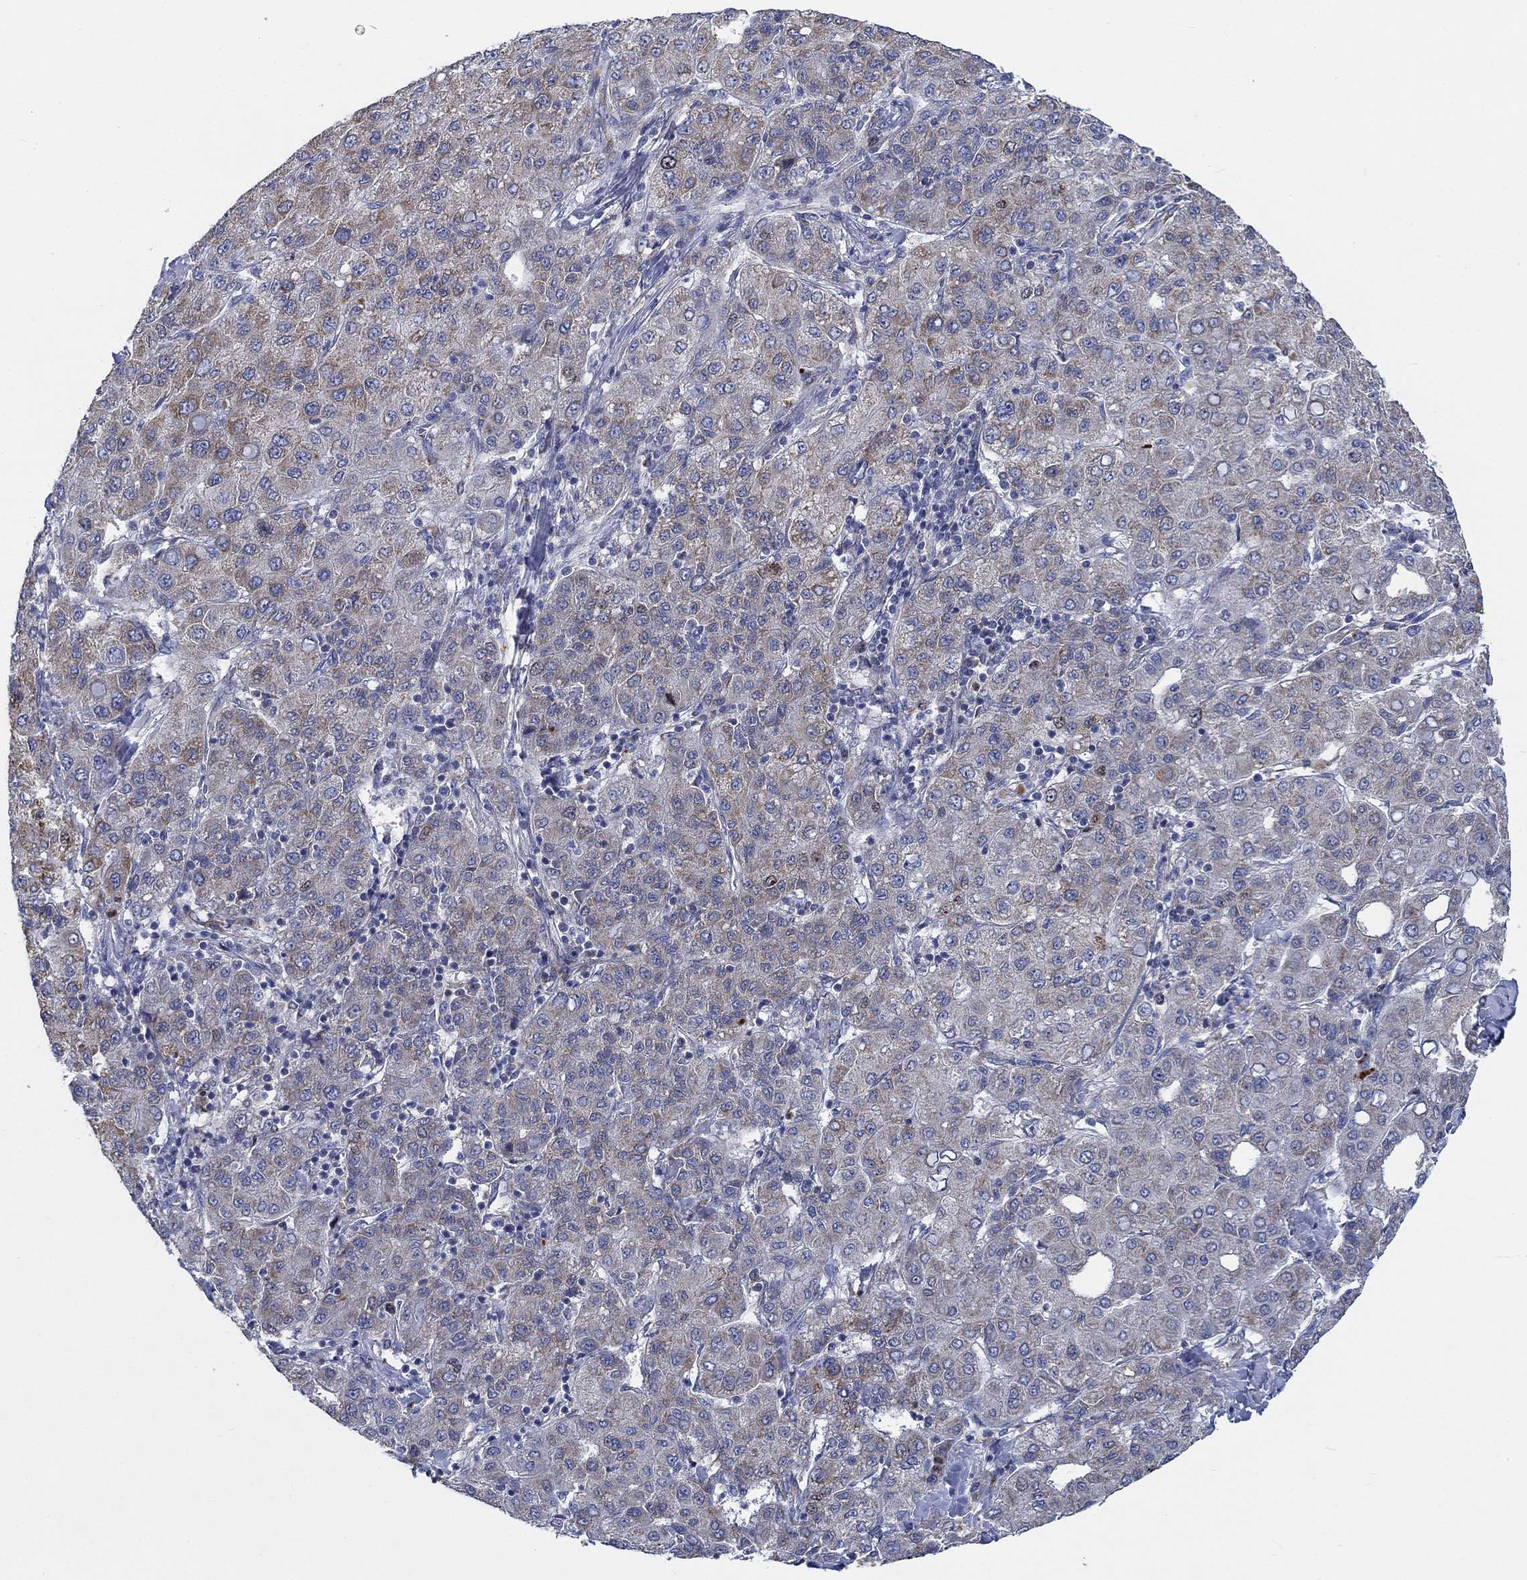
{"staining": {"intensity": "weak", "quantity": ">75%", "location": "cytoplasmic/membranous"}, "tissue": "liver cancer", "cell_type": "Tumor cells", "image_type": "cancer", "snomed": [{"axis": "morphology", "description": "Carcinoma, Hepatocellular, NOS"}, {"axis": "topography", "description": "Liver"}], "caption": "Protein expression analysis of liver cancer demonstrates weak cytoplasmic/membranous positivity in about >75% of tumor cells.", "gene": "MMP24", "patient": {"sex": "male", "age": 65}}